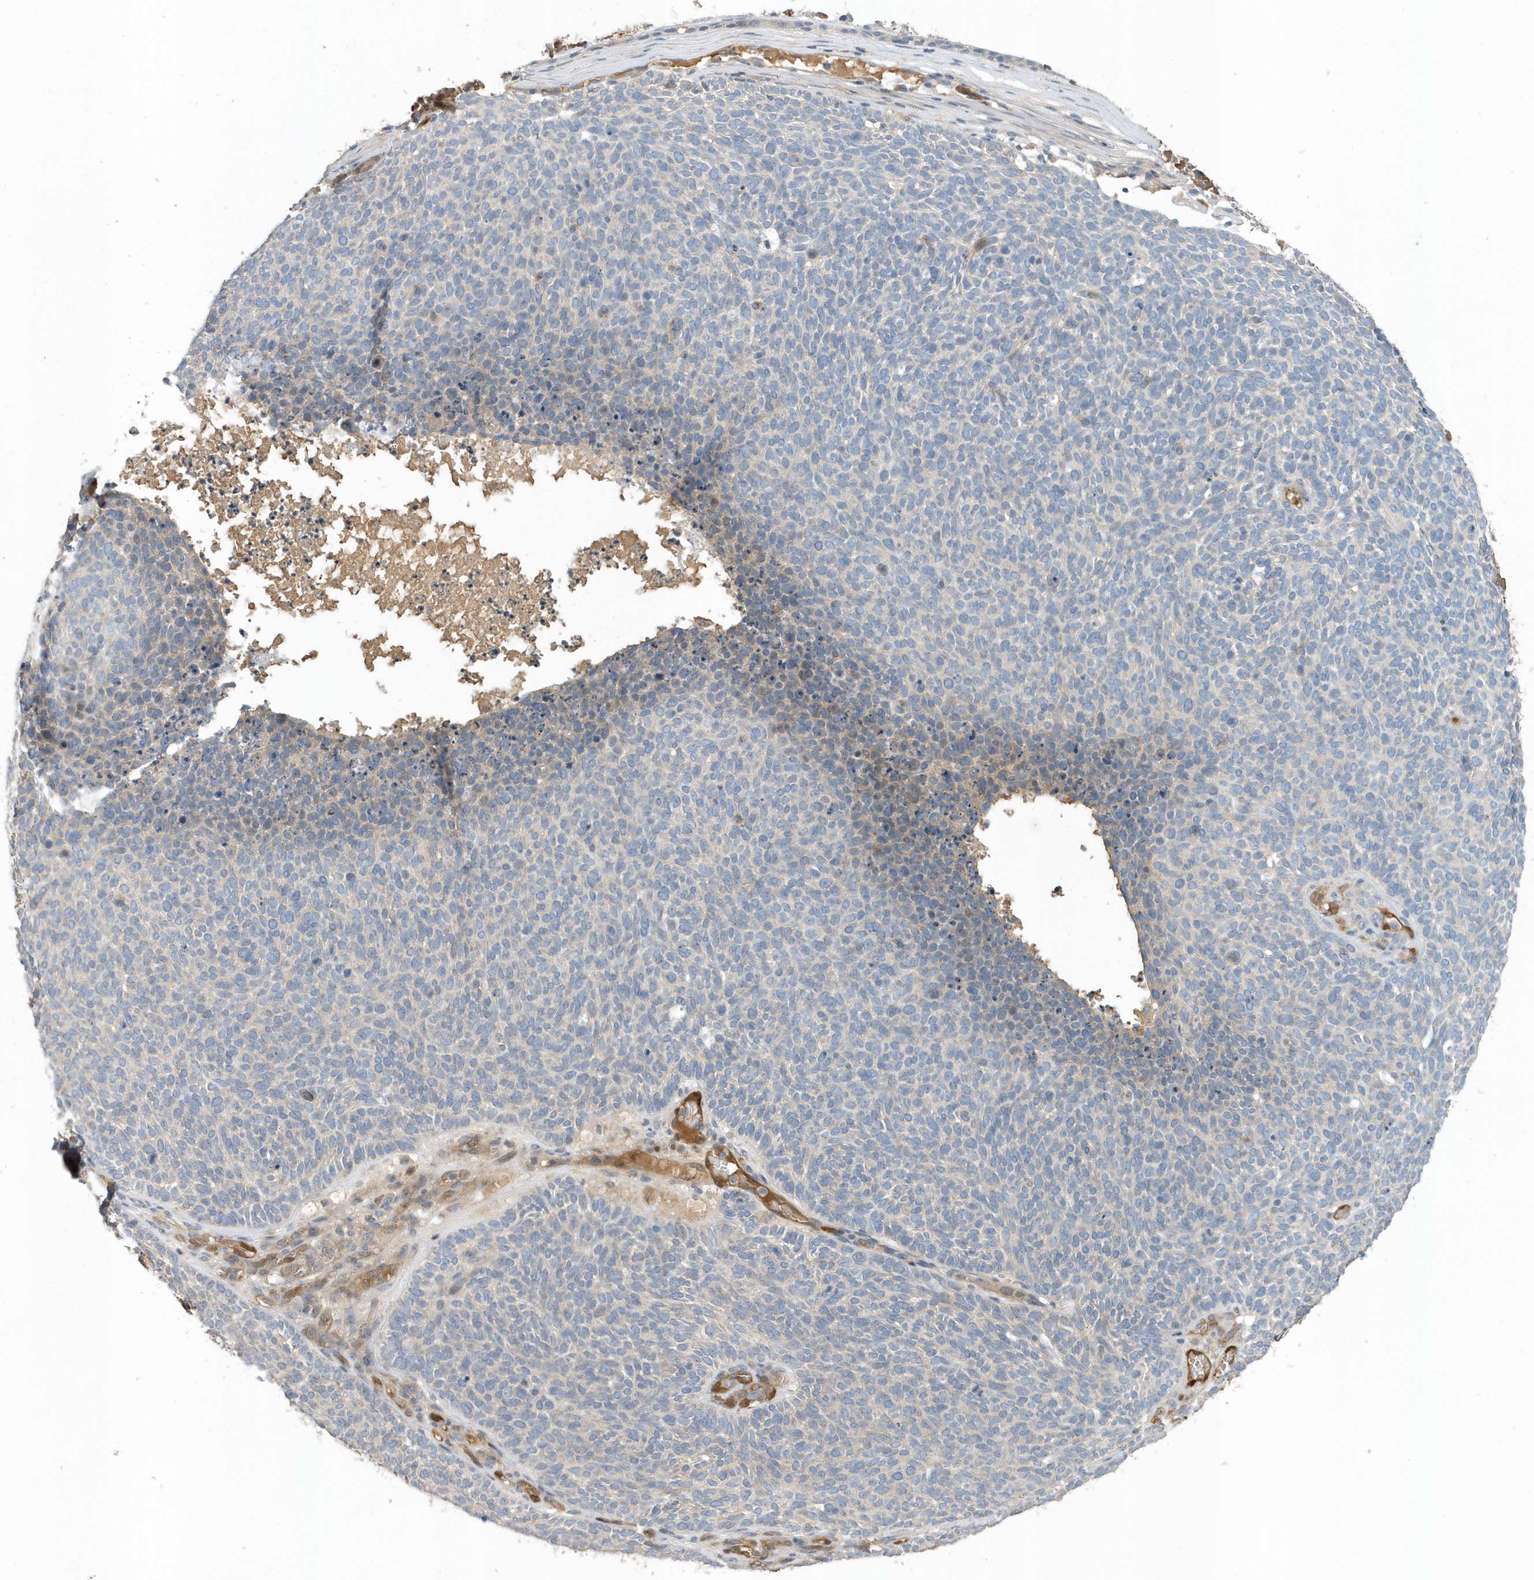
{"staining": {"intensity": "negative", "quantity": "none", "location": "none"}, "tissue": "skin cancer", "cell_type": "Tumor cells", "image_type": "cancer", "snomed": [{"axis": "morphology", "description": "Squamous cell carcinoma, NOS"}, {"axis": "topography", "description": "Skin"}], "caption": "Protein analysis of skin cancer (squamous cell carcinoma) demonstrates no significant positivity in tumor cells.", "gene": "USP53", "patient": {"sex": "female", "age": 90}}